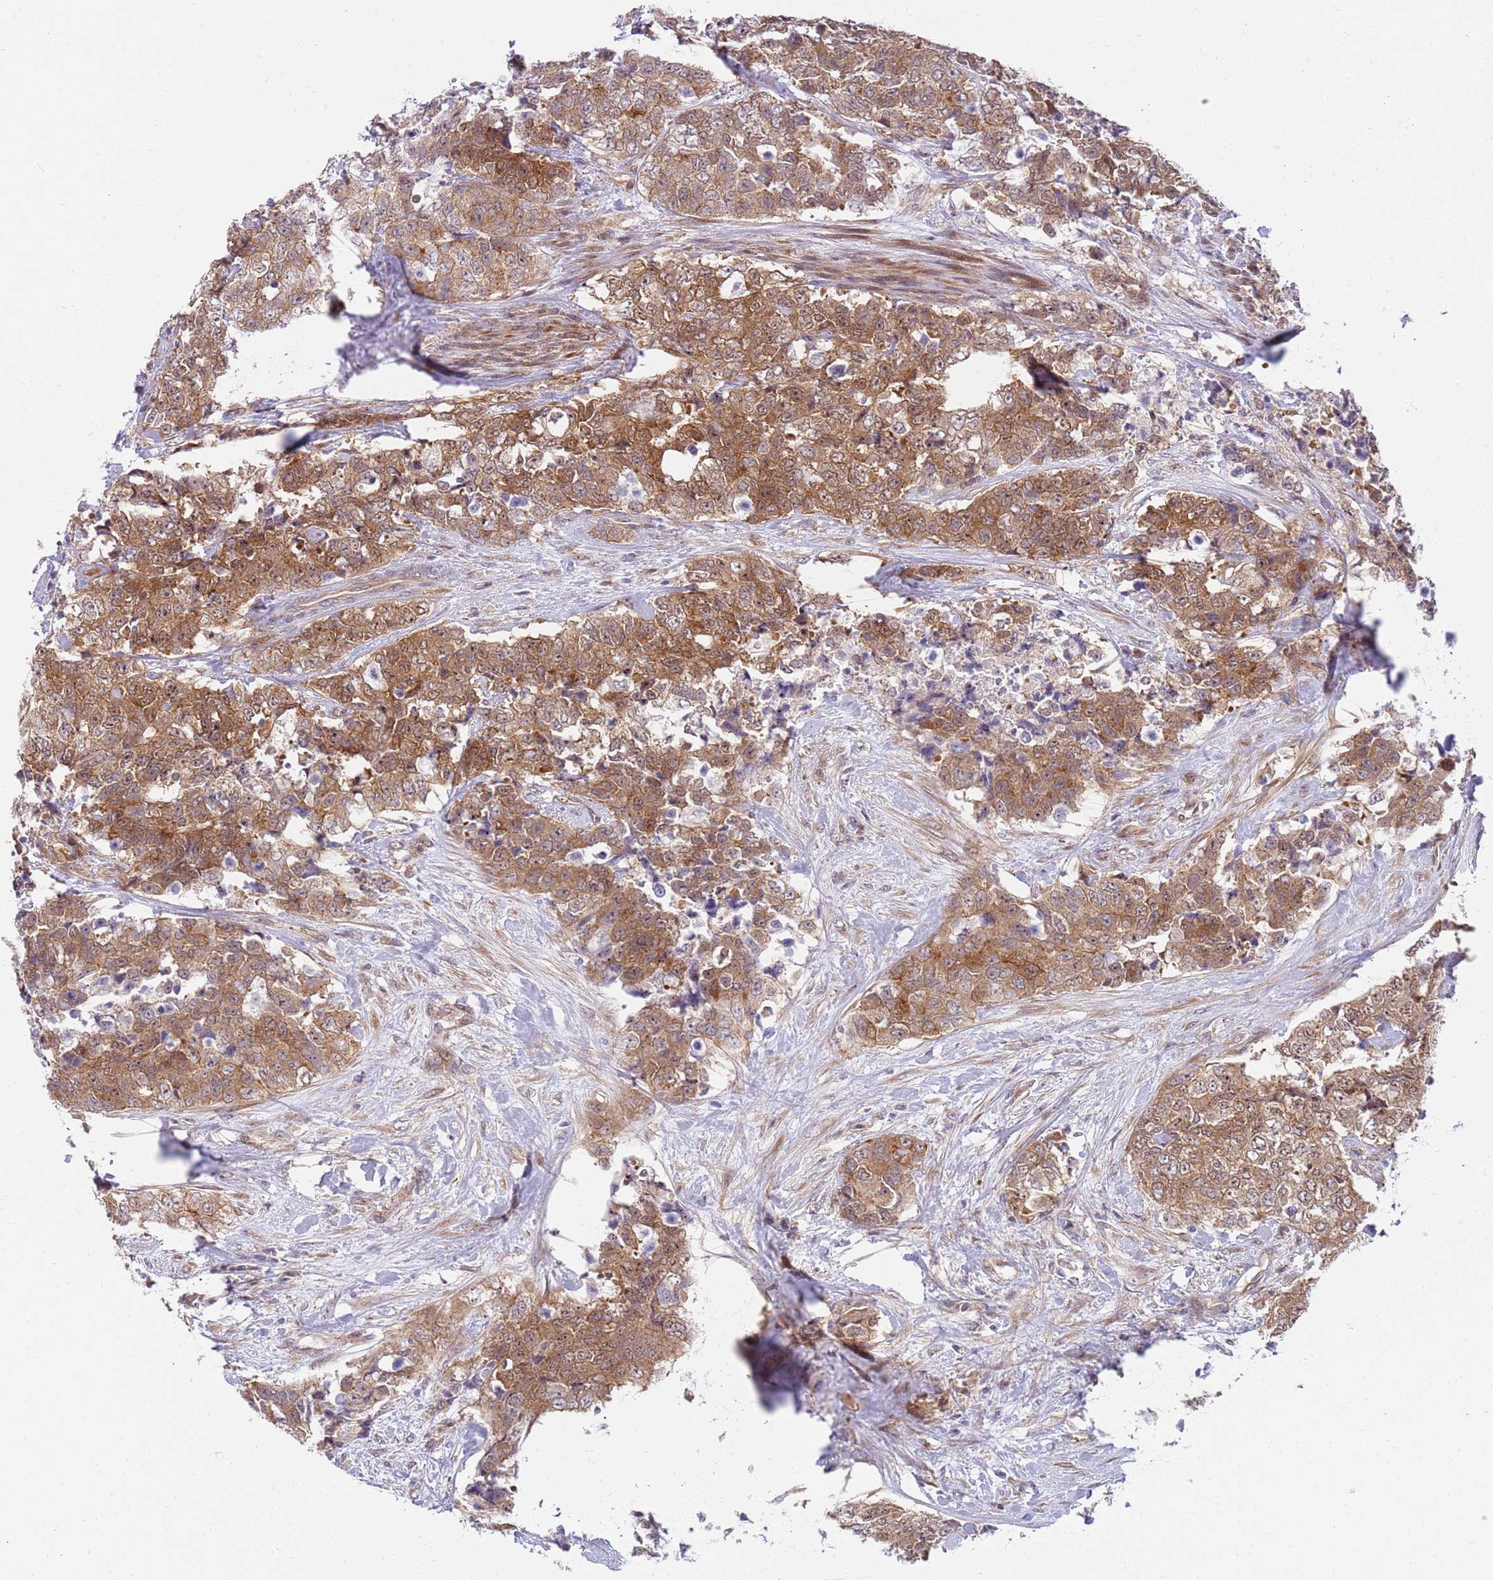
{"staining": {"intensity": "moderate", "quantity": ">75%", "location": "cytoplasmic/membranous"}, "tissue": "urothelial cancer", "cell_type": "Tumor cells", "image_type": "cancer", "snomed": [{"axis": "morphology", "description": "Urothelial carcinoma, High grade"}, {"axis": "topography", "description": "Urinary bladder"}], "caption": "Human urothelial cancer stained with a brown dye displays moderate cytoplasmic/membranous positive expression in approximately >75% of tumor cells.", "gene": "GGA1", "patient": {"sex": "female", "age": 78}}